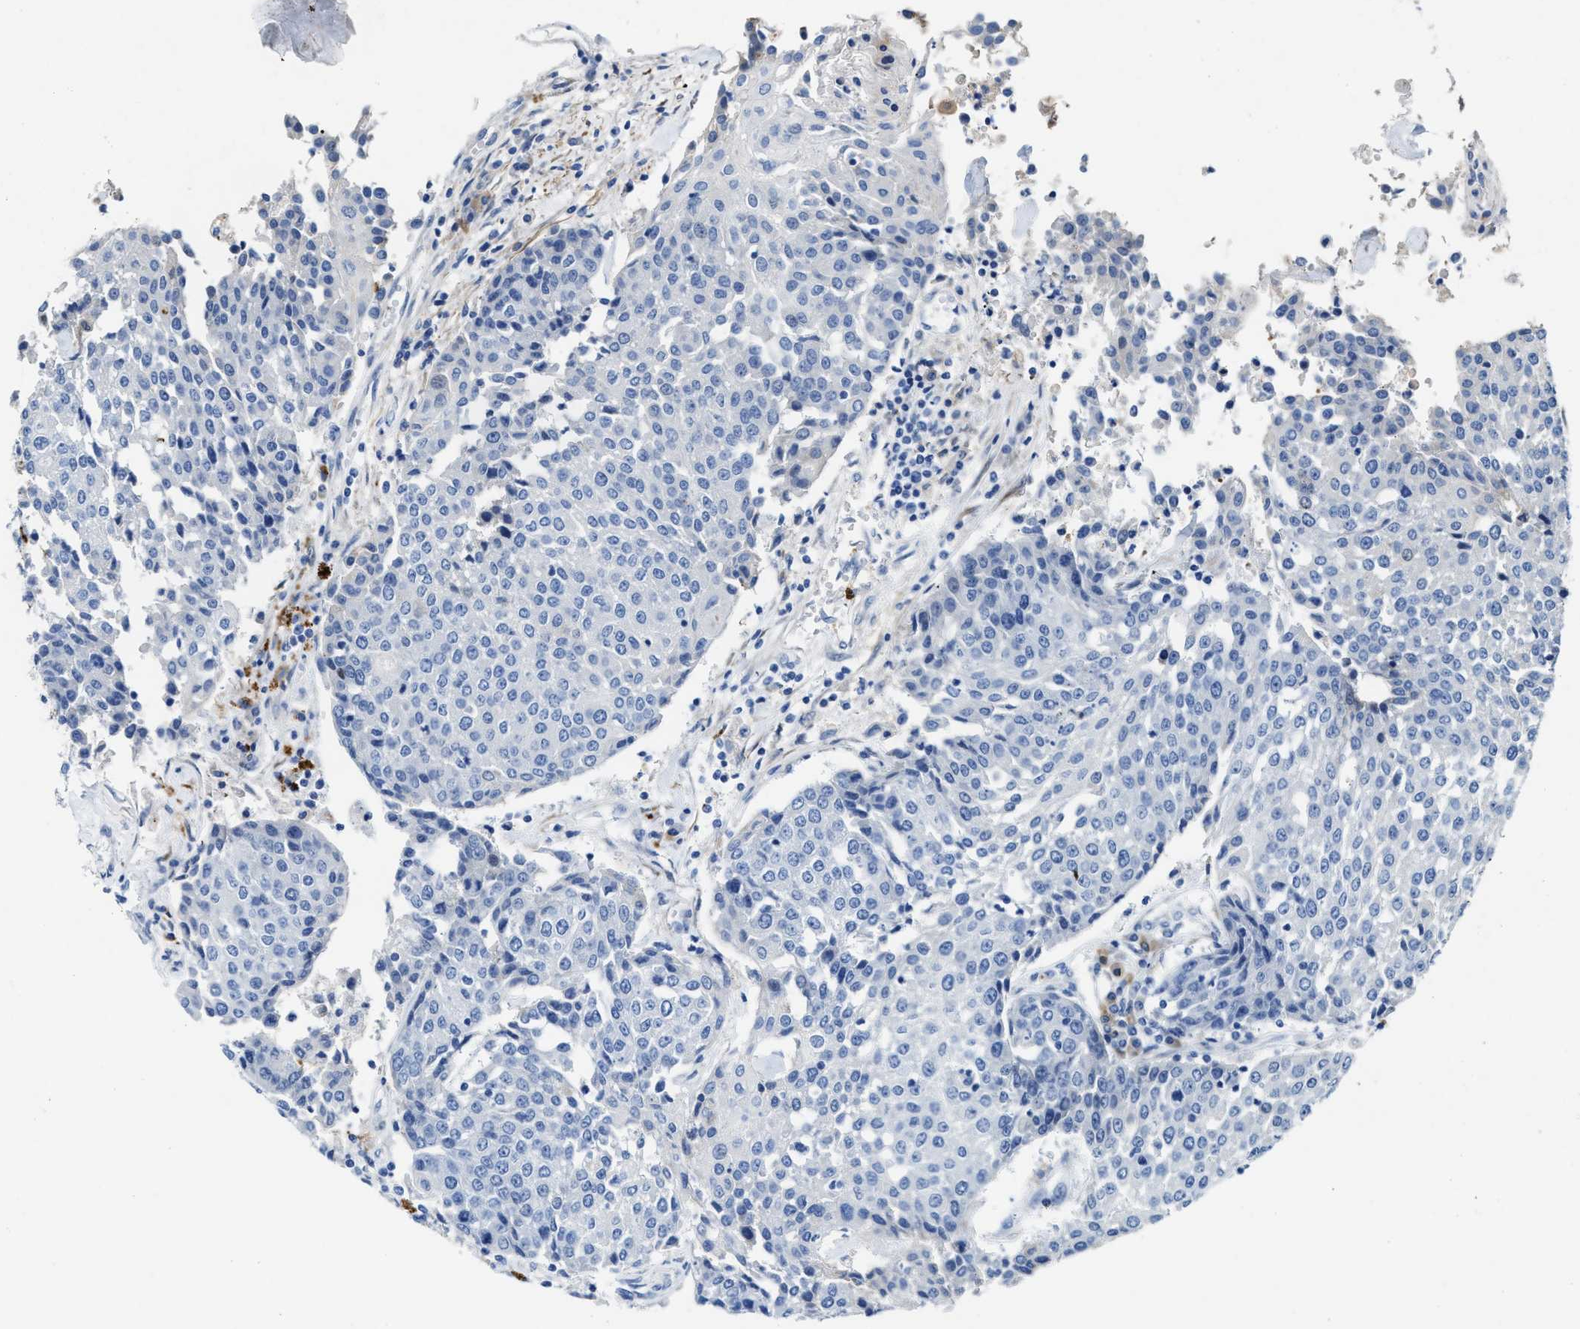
{"staining": {"intensity": "negative", "quantity": "none", "location": "none"}, "tissue": "urothelial cancer", "cell_type": "Tumor cells", "image_type": "cancer", "snomed": [{"axis": "morphology", "description": "Urothelial carcinoma, High grade"}, {"axis": "topography", "description": "Urinary bladder"}], "caption": "Immunohistochemical staining of urothelial cancer exhibits no significant positivity in tumor cells. (DAB (3,3'-diaminobenzidine) immunohistochemistry with hematoxylin counter stain).", "gene": "ASS1", "patient": {"sex": "female", "age": 85}}